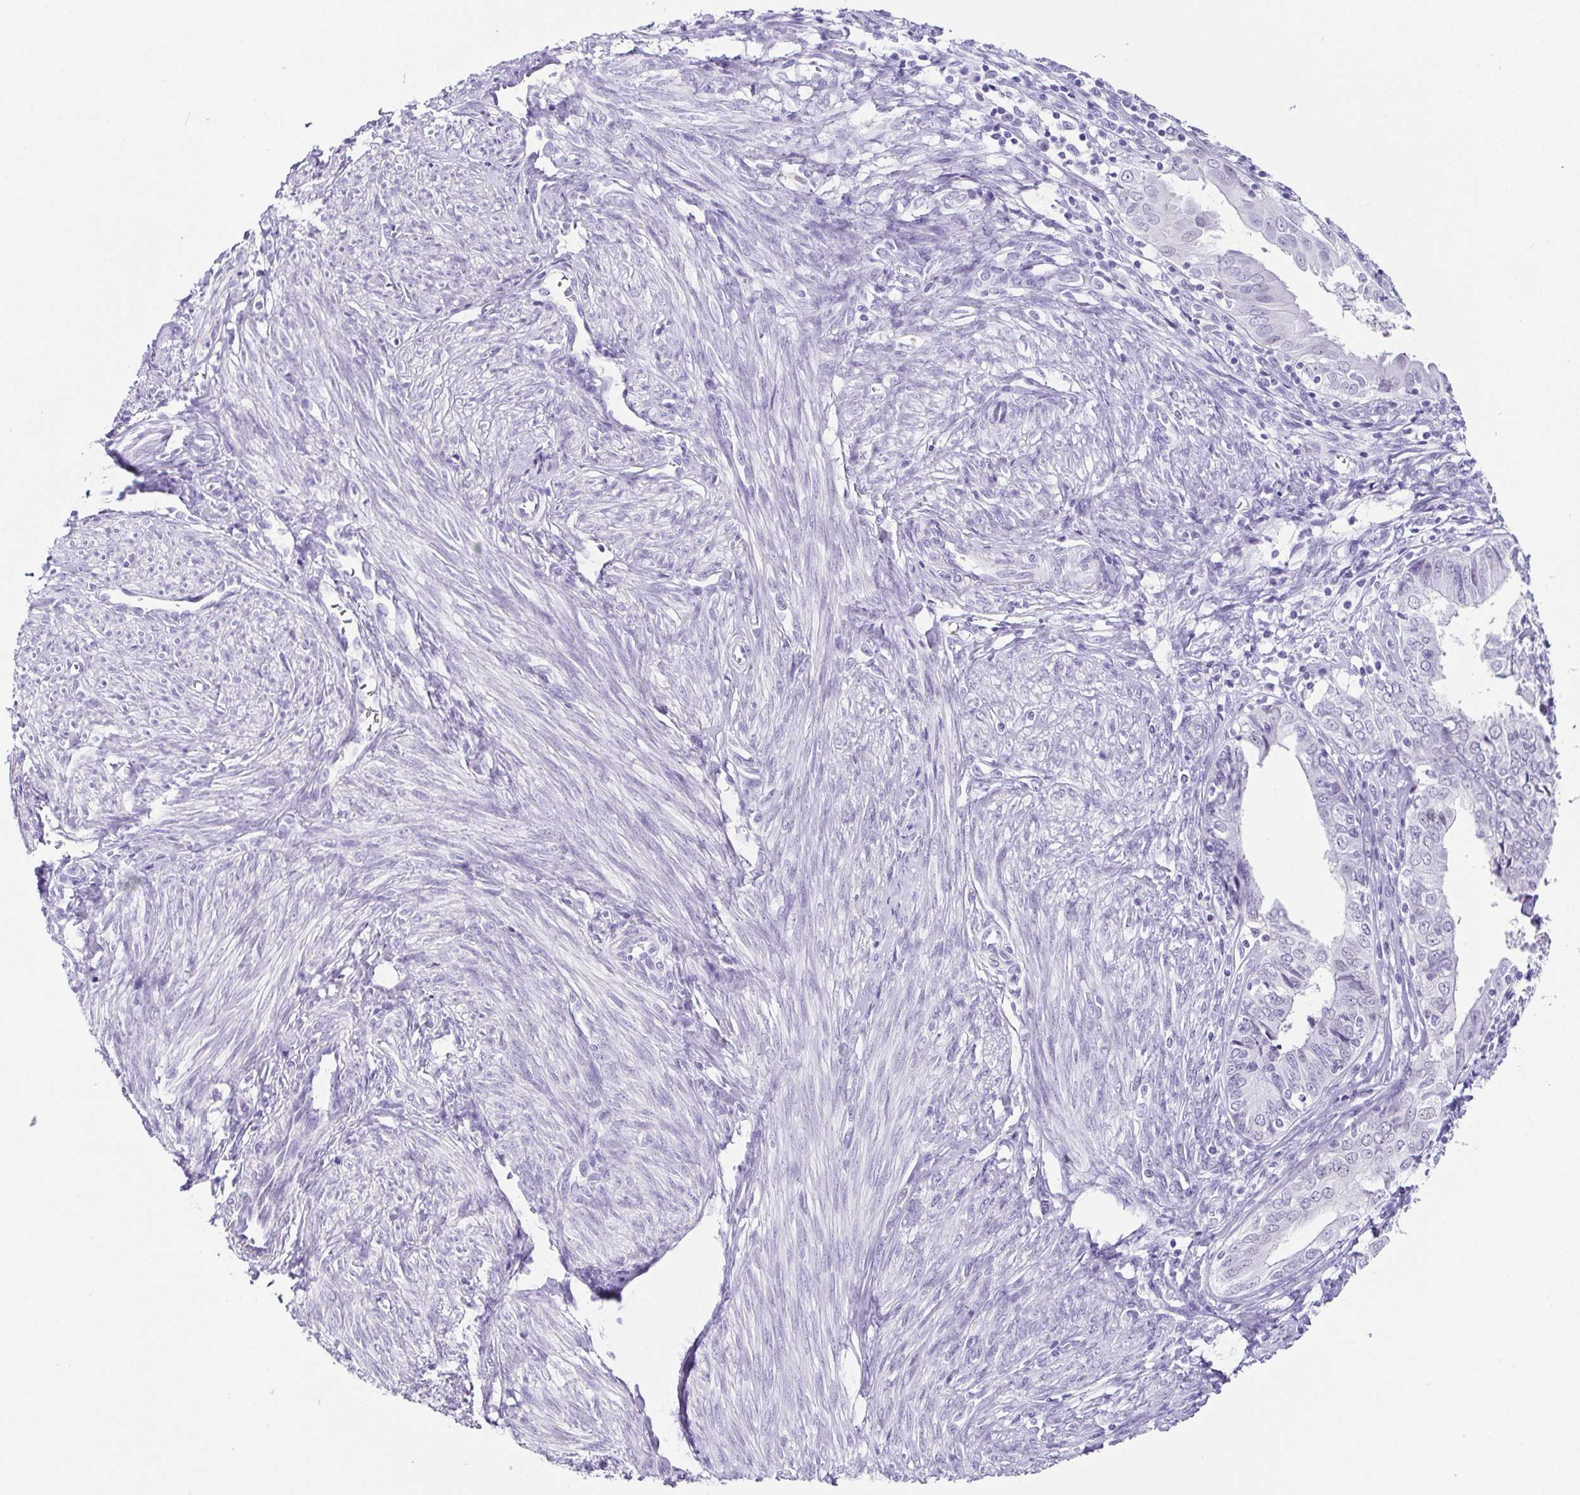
{"staining": {"intensity": "negative", "quantity": "none", "location": "none"}, "tissue": "endometrial cancer", "cell_type": "Tumor cells", "image_type": "cancer", "snomed": [{"axis": "morphology", "description": "Adenocarcinoma, NOS"}, {"axis": "topography", "description": "Endometrium"}], "caption": "Tumor cells are negative for protein expression in human endometrial cancer (adenocarcinoma). (Stains: DAB immunohistochemistry (IHC) with hematoxylin counter stain, Microscopy: brightfield microscopy at high magnification).", "gene": "ESX1", "patient": {"sex": "female", "age": 68}}